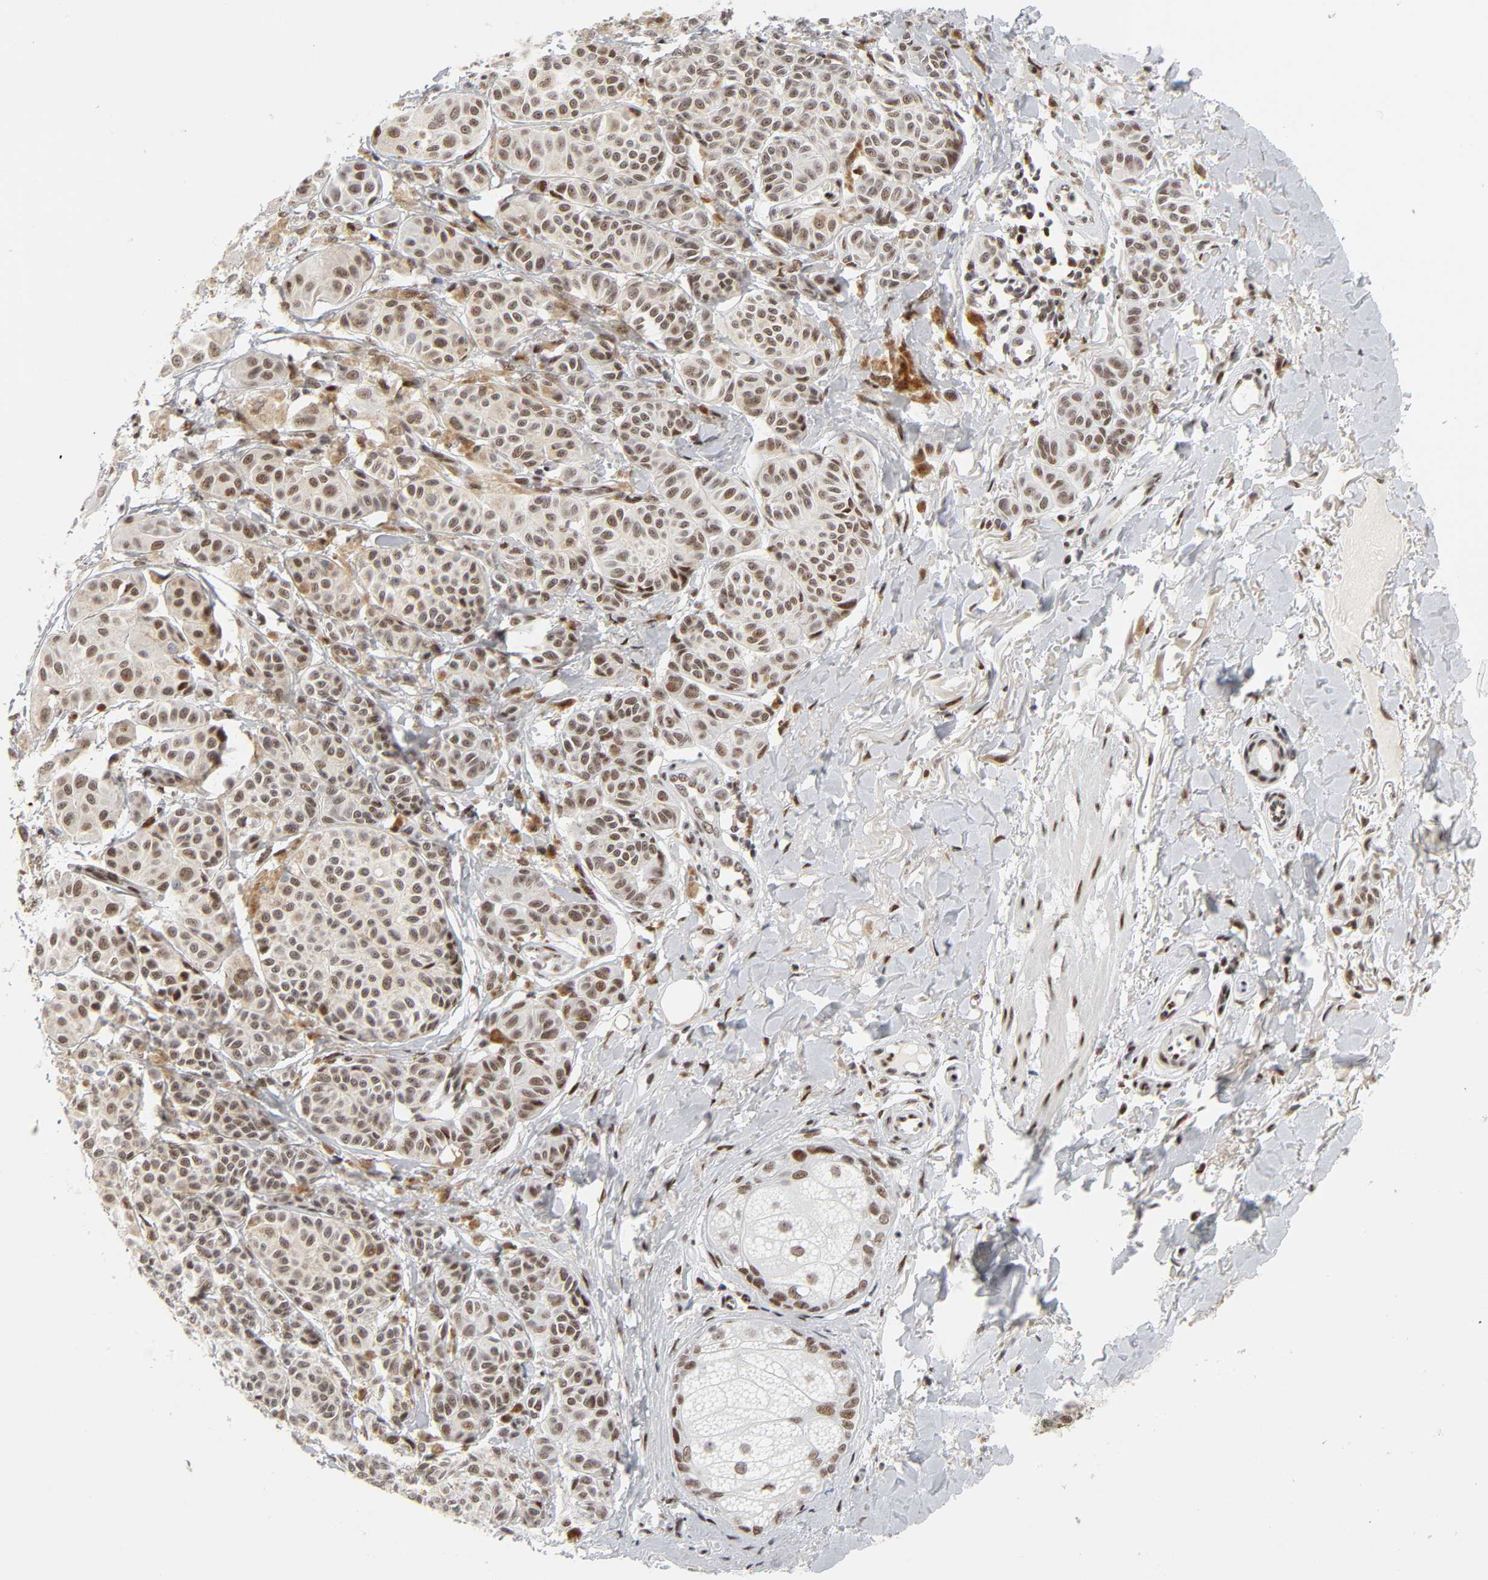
{"staining": {"intensity": "moderate", "quantity": ">75%", "location": "nuclear"}, "tissue": "melanoma", "cell_type": "Tumor cells", "image_type": "cancer", "snomed": [{"axis": "morphology", "description": "Malignant melanoma, NOS"}, {"axis": "topography", "description": "Skin"}], "caption": "Melanoma tissue demonstrates moderate nuclear positivity in about >75% of tumor cells", "gene": "CREBBP", "patient": {"sex": "male", "age": 76}}